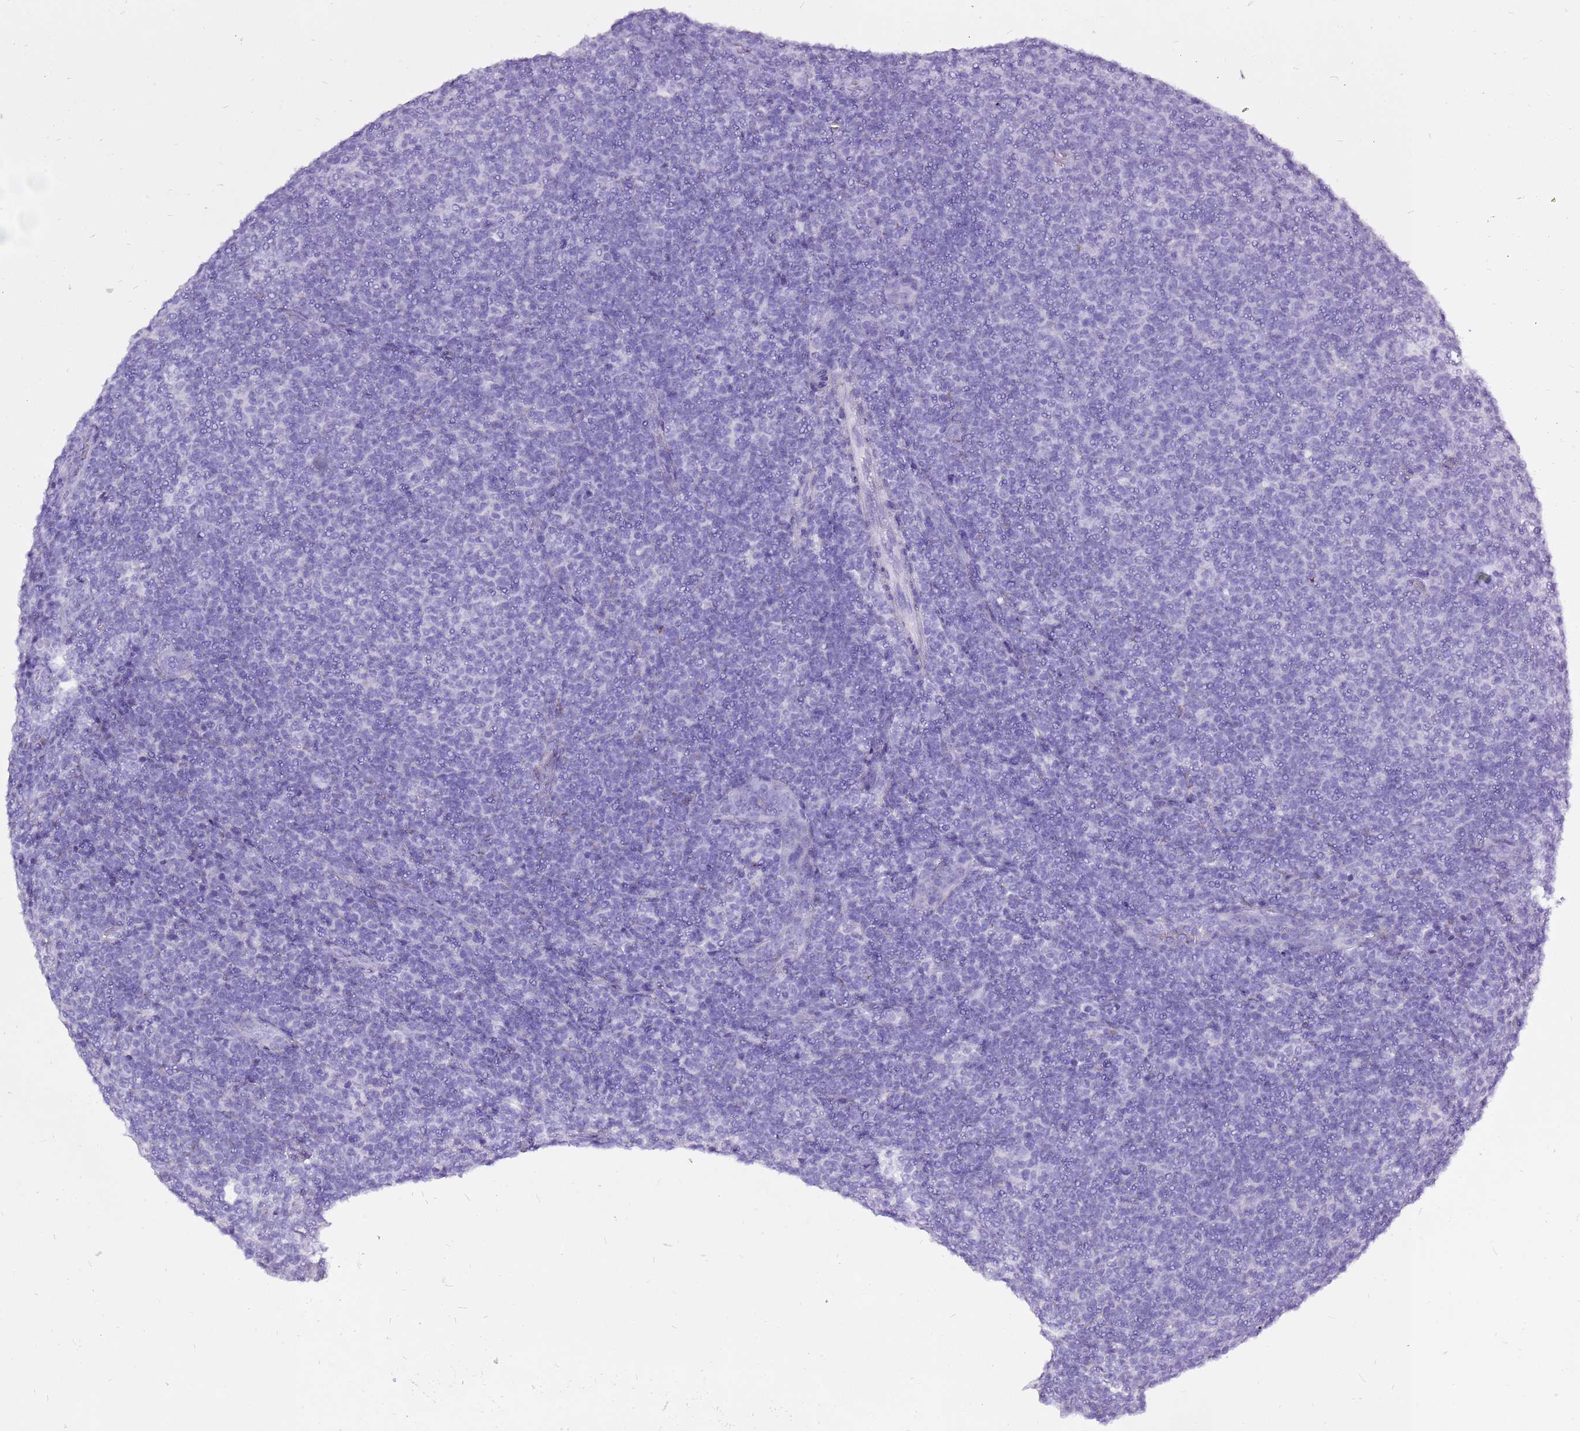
{"staining": {"intensity": "negative", "quantity": "none", "location": "none"}, "tissue": "lymphoma", "cell_type": "Tumor cells", "image_type": "cancer", "snomed": [{"axis": "morphology", "description": "Malignant lymphoma, non-Hodgkin's type, Low grade"}, {"axis": "topography", "description": "Lymph node"}], "caption": "DAB (3,3'-diaminobenzidine) immunohistochemical staining of lymphoma exhibits no significant staining in tumor cells. (DAB (3,3'-diaminobenzidine) IHC visualized using brightfield microscopy, high magnification).", "gene": "ACSS3", "patient": {"sex": "male", "age": 66}}